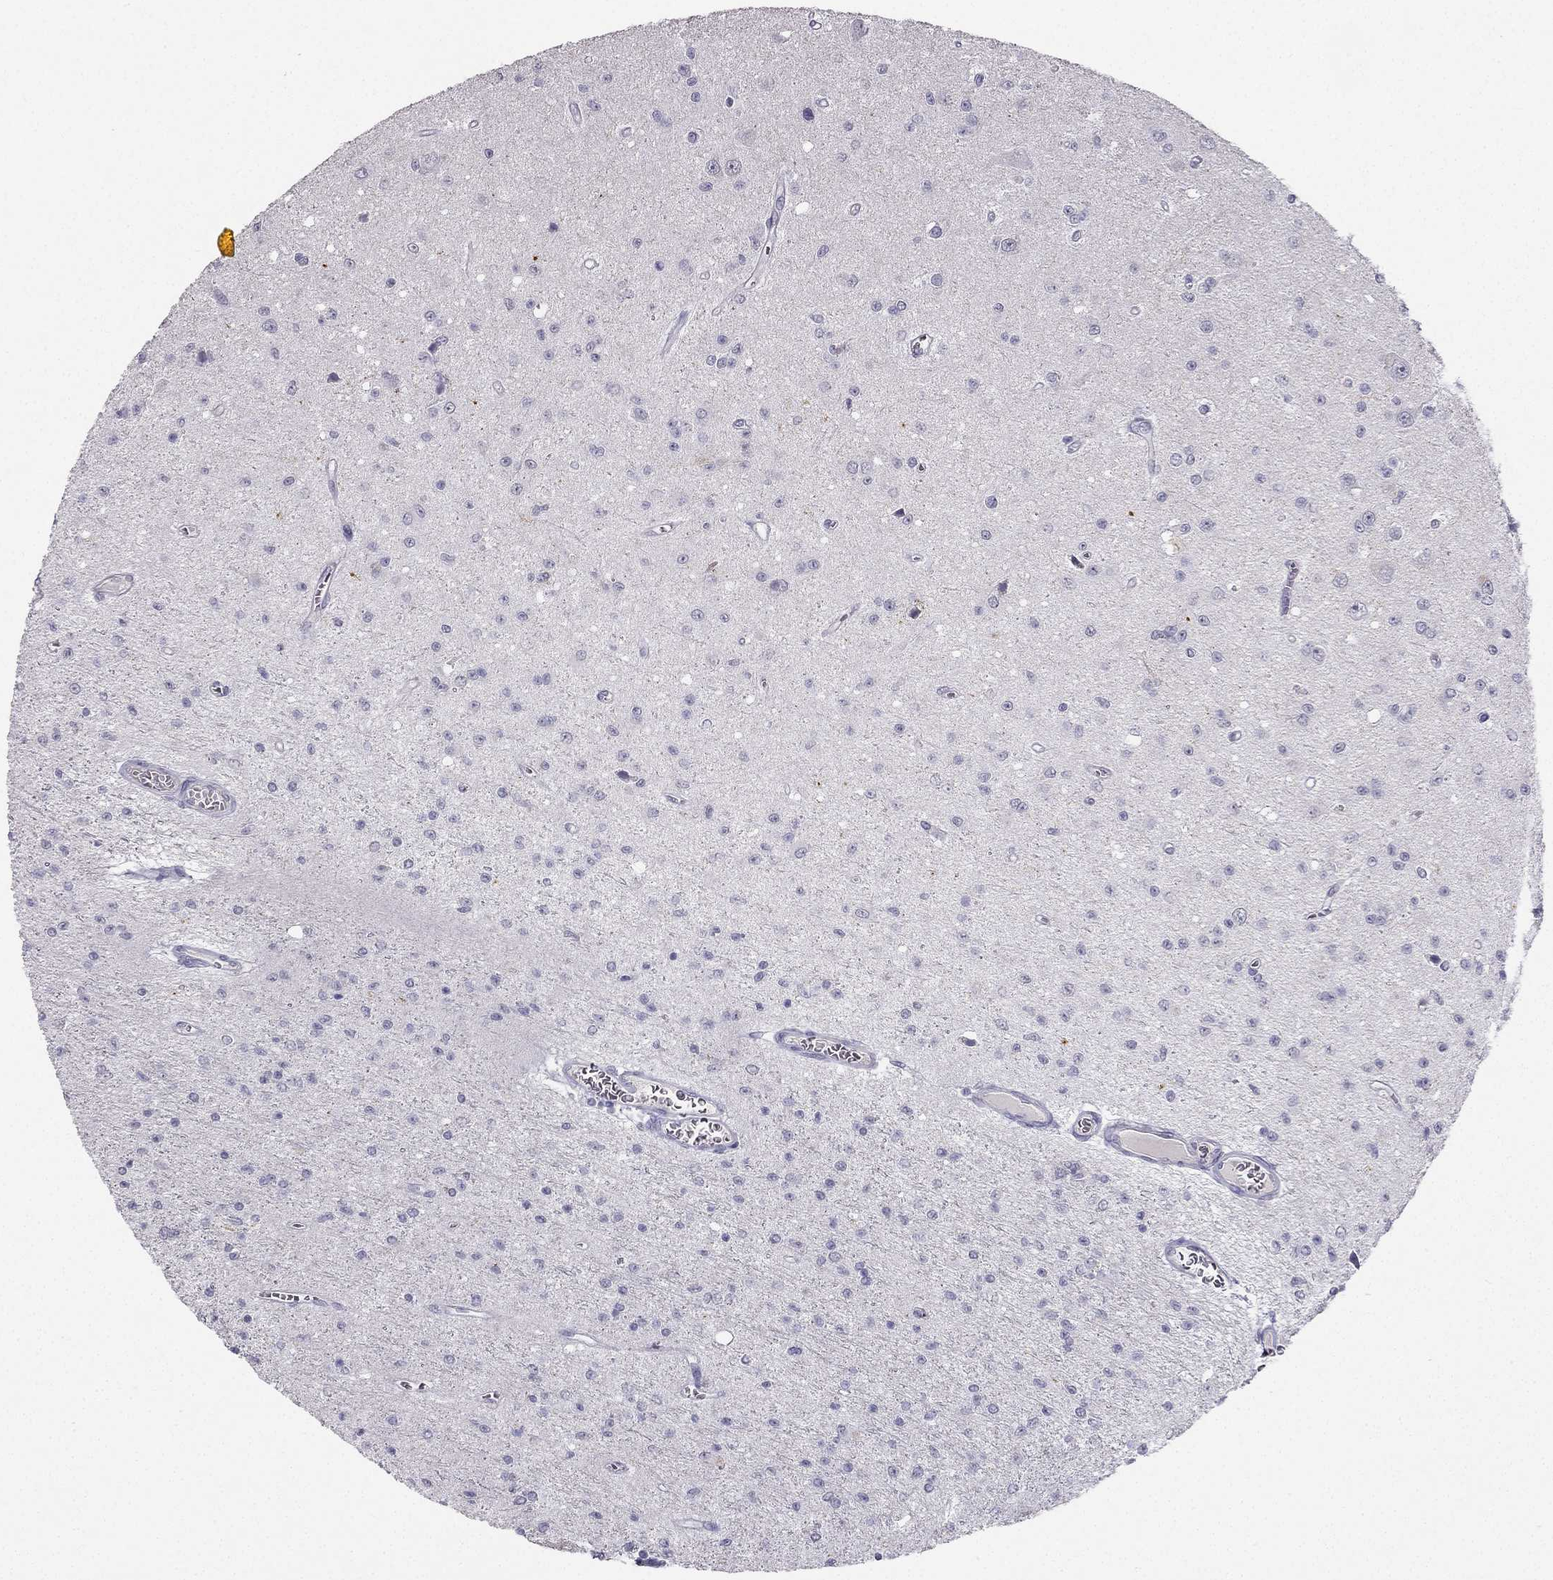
{"staining": {"intensity": "negative", "quantity": "none", "location": "none"}, "tissue": "glioma", "cell_type": "Tumor cells", "image_type": "cancer", "snomed": [{"axis": "morphology", "description": "Glioma, malignant, Low grade"}, {"axis": "topography", "description": "Brain"}], "caption": "Immunohistochemical staining of glioma exhibits no significant staining in tumor cells. (Brightfield microscopy of DAB (3,3'-diaminobenzidine) immunohistochemistry at high magnification).", "gene": "CALB2", "patient": {"sex": "female", "age": 45}}